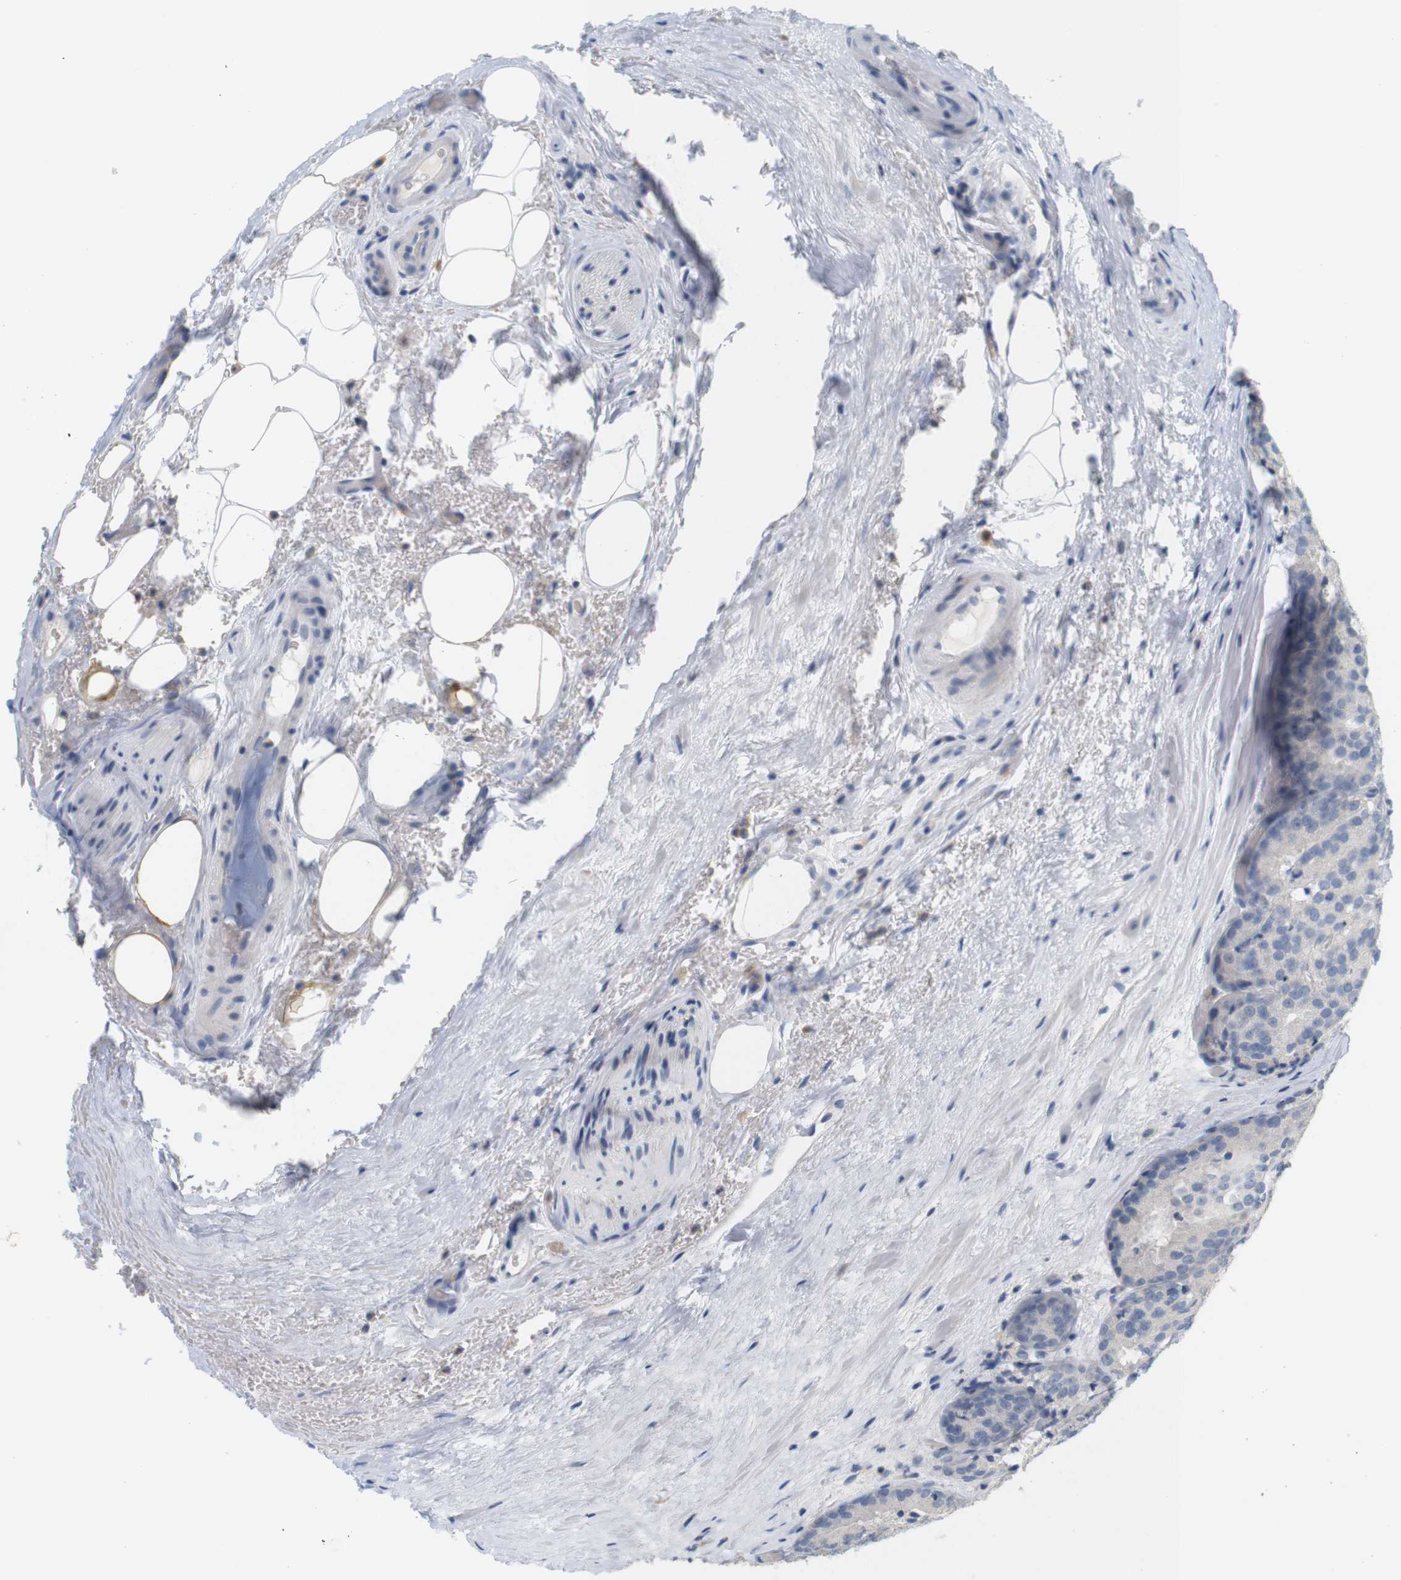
{"staining": {"intensity": "negative", "quantity": "none", "location": "none"}, "tissue": "prostate cancer", "cell_type": "Tumor cells", "image_type": "cancer", "snomed": [{"axis": "morphology", "description": "Adenocarcinoma, High grade"}, {"axis": "topography", "description": "Prostate"}], "caption": "Immunohistochemistry histopathology image of neoplastic tissue: human prostate cancer stained with DAB shows no significant protein staining in tumor cells.", "gene": "LRRK2", "patient": {"sex": "male", "age": 64}}